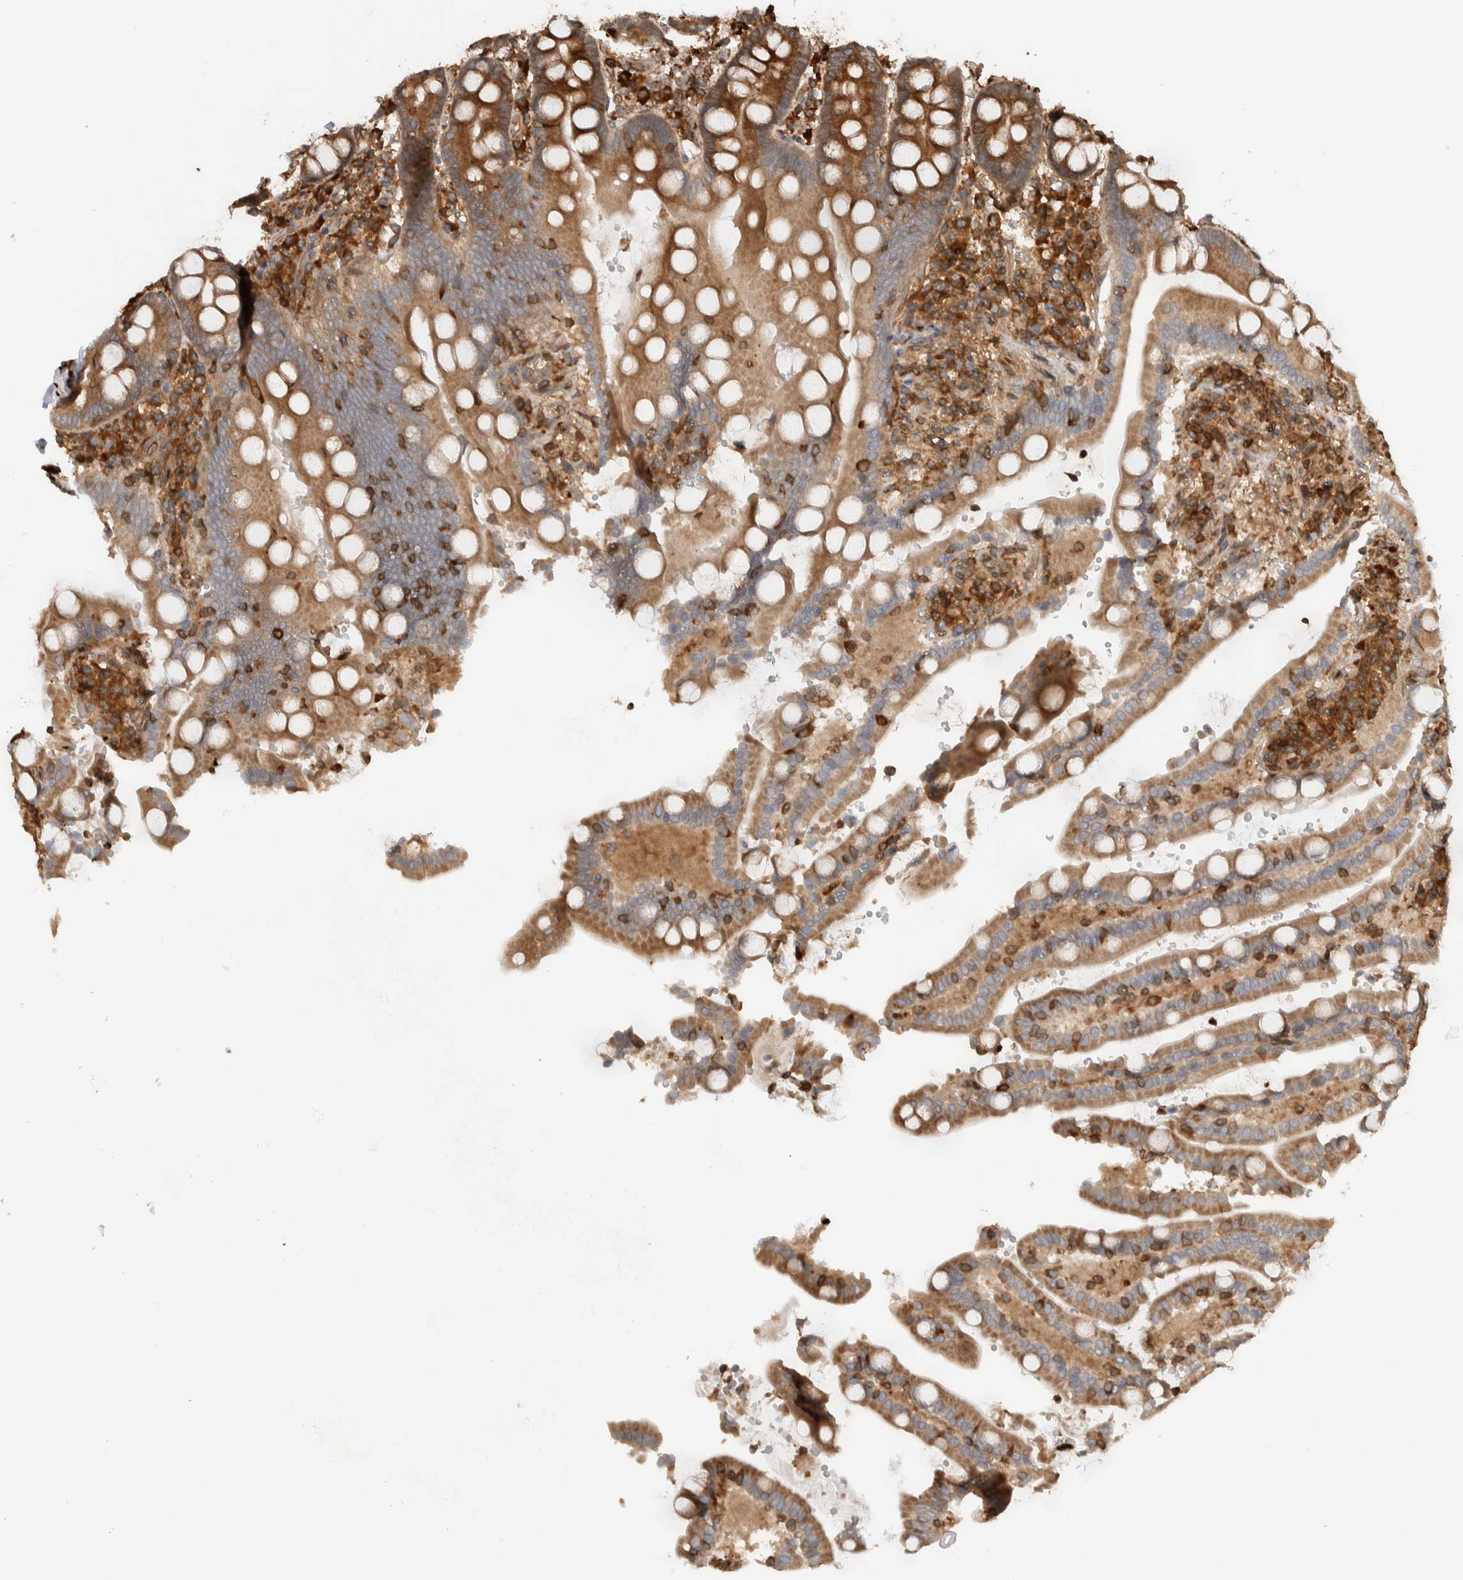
{"staining": {"intensity": "moderate", "quantity": ">75%", "location": "cytoplasmic/membranous"}, "tissue": "duodenum", "cell_type": "Glandular cells", "image_type": "normal", "snomed": [{"axis": "morphology", "description": "Normal tissue, NOS"}, {"axis": "topography", "description": "Small intestine, NOS"}], "caption": "Normal duodenum demonstrates moderate cytoplasmic/membranous staining in about >75% of glandular cells.", "gene": "CNTROB", "patient": {"sex": "female", "age": 71}}